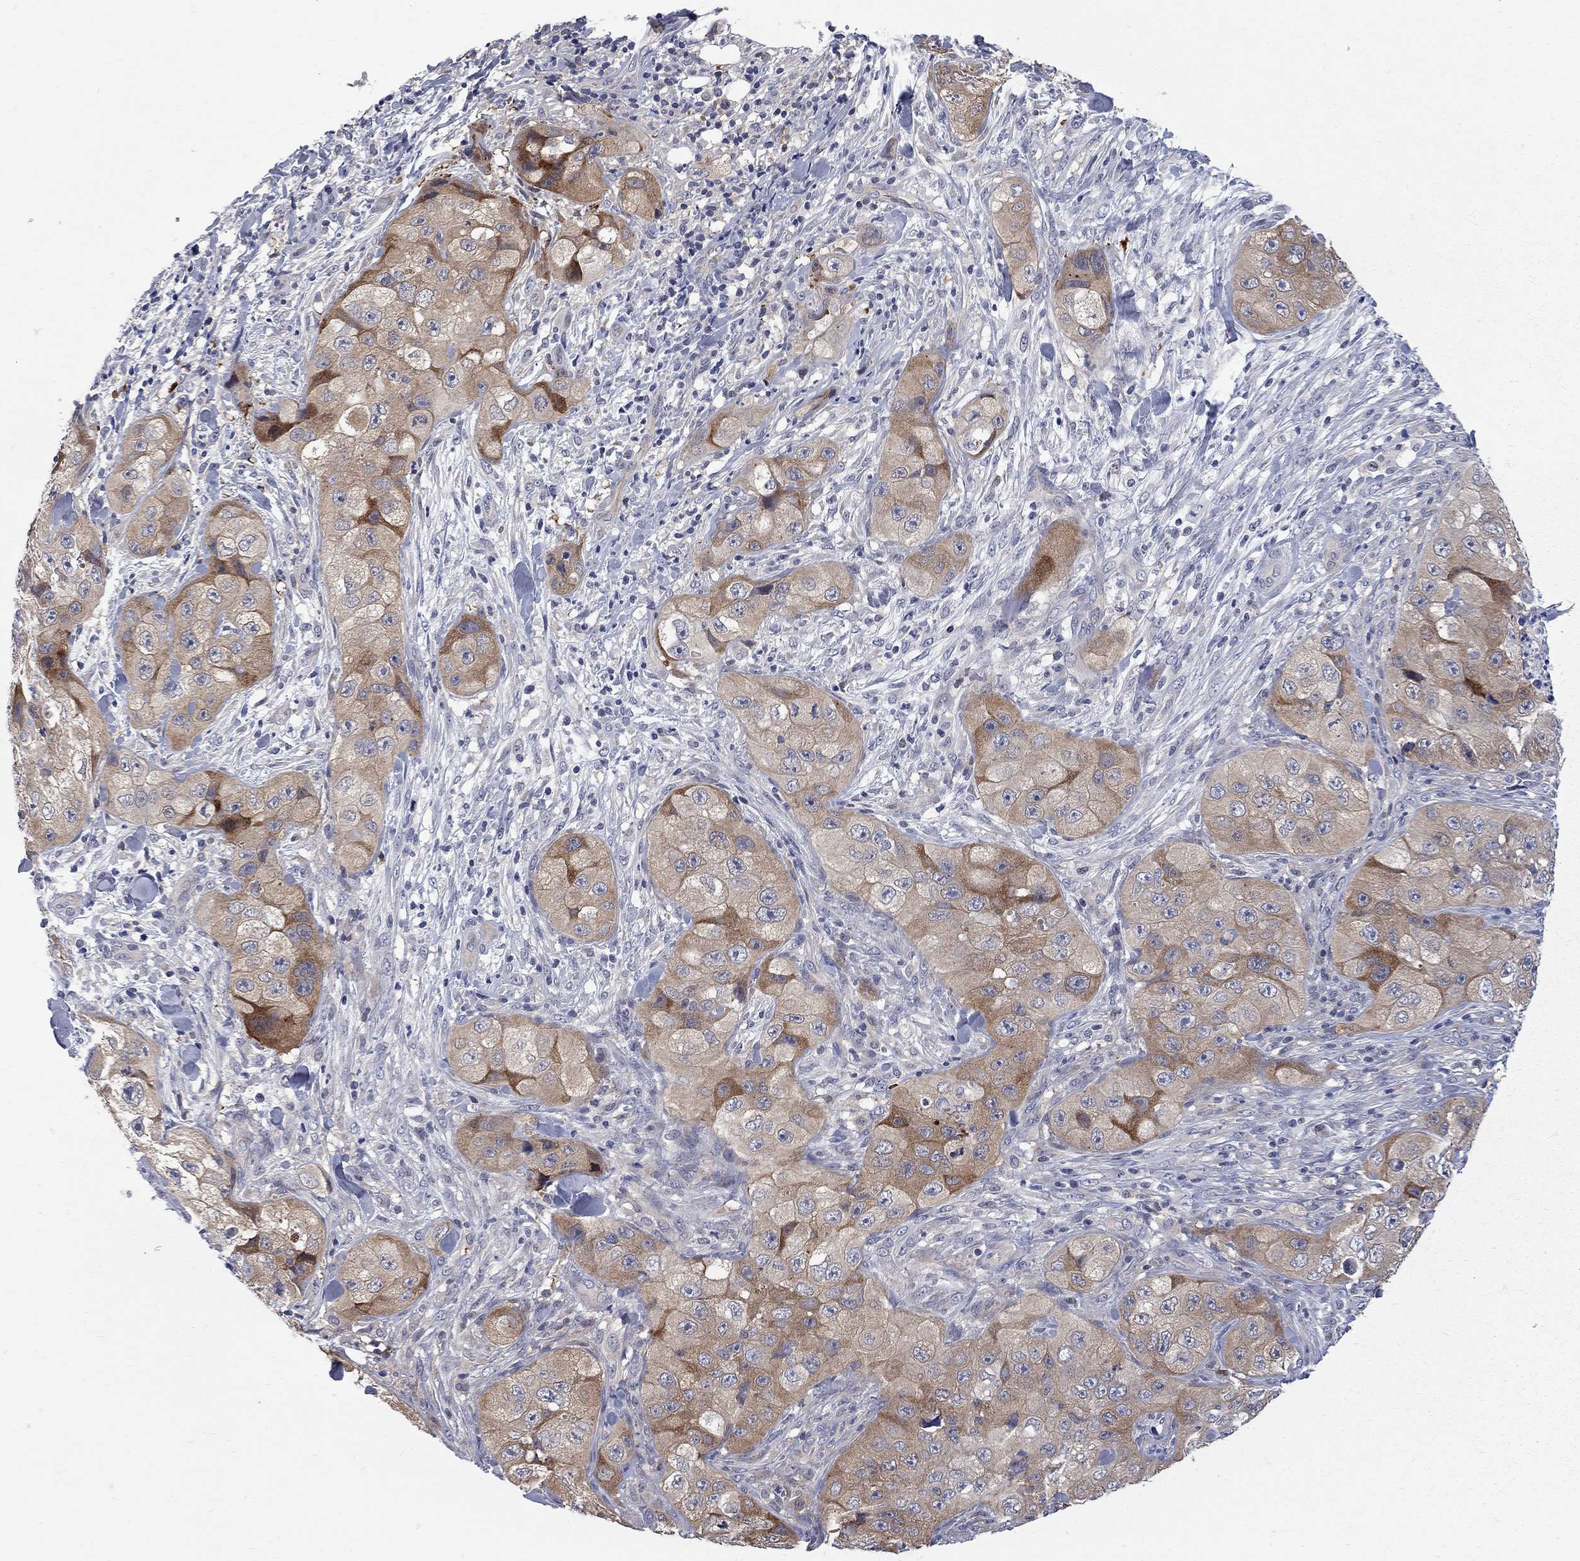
{"staining": {"intensity": "moderate", "quantity": ">75%", "location": "cytoplasmic/membranous"}, "tissue": "skin cancer", "cell_type": "Tumor cells", "image_type": "cancer", "snomed": [{"axis": "morphology", "description": "Squamous cell carcinoma, NOS"}, {"axis": "topography", "description": "Skin"}, {"axis": "topography", "description": "Subcutis"}], "caption": "There is medium levels of moderate cytoplasmic/membranous positivity in tumor cells of squamous cell carcinoma (skin), as demonstrated by immunohistochemical staining (brown color).", "gene": "GALNT8", "patient": {"sex": "male", "age": 73}}